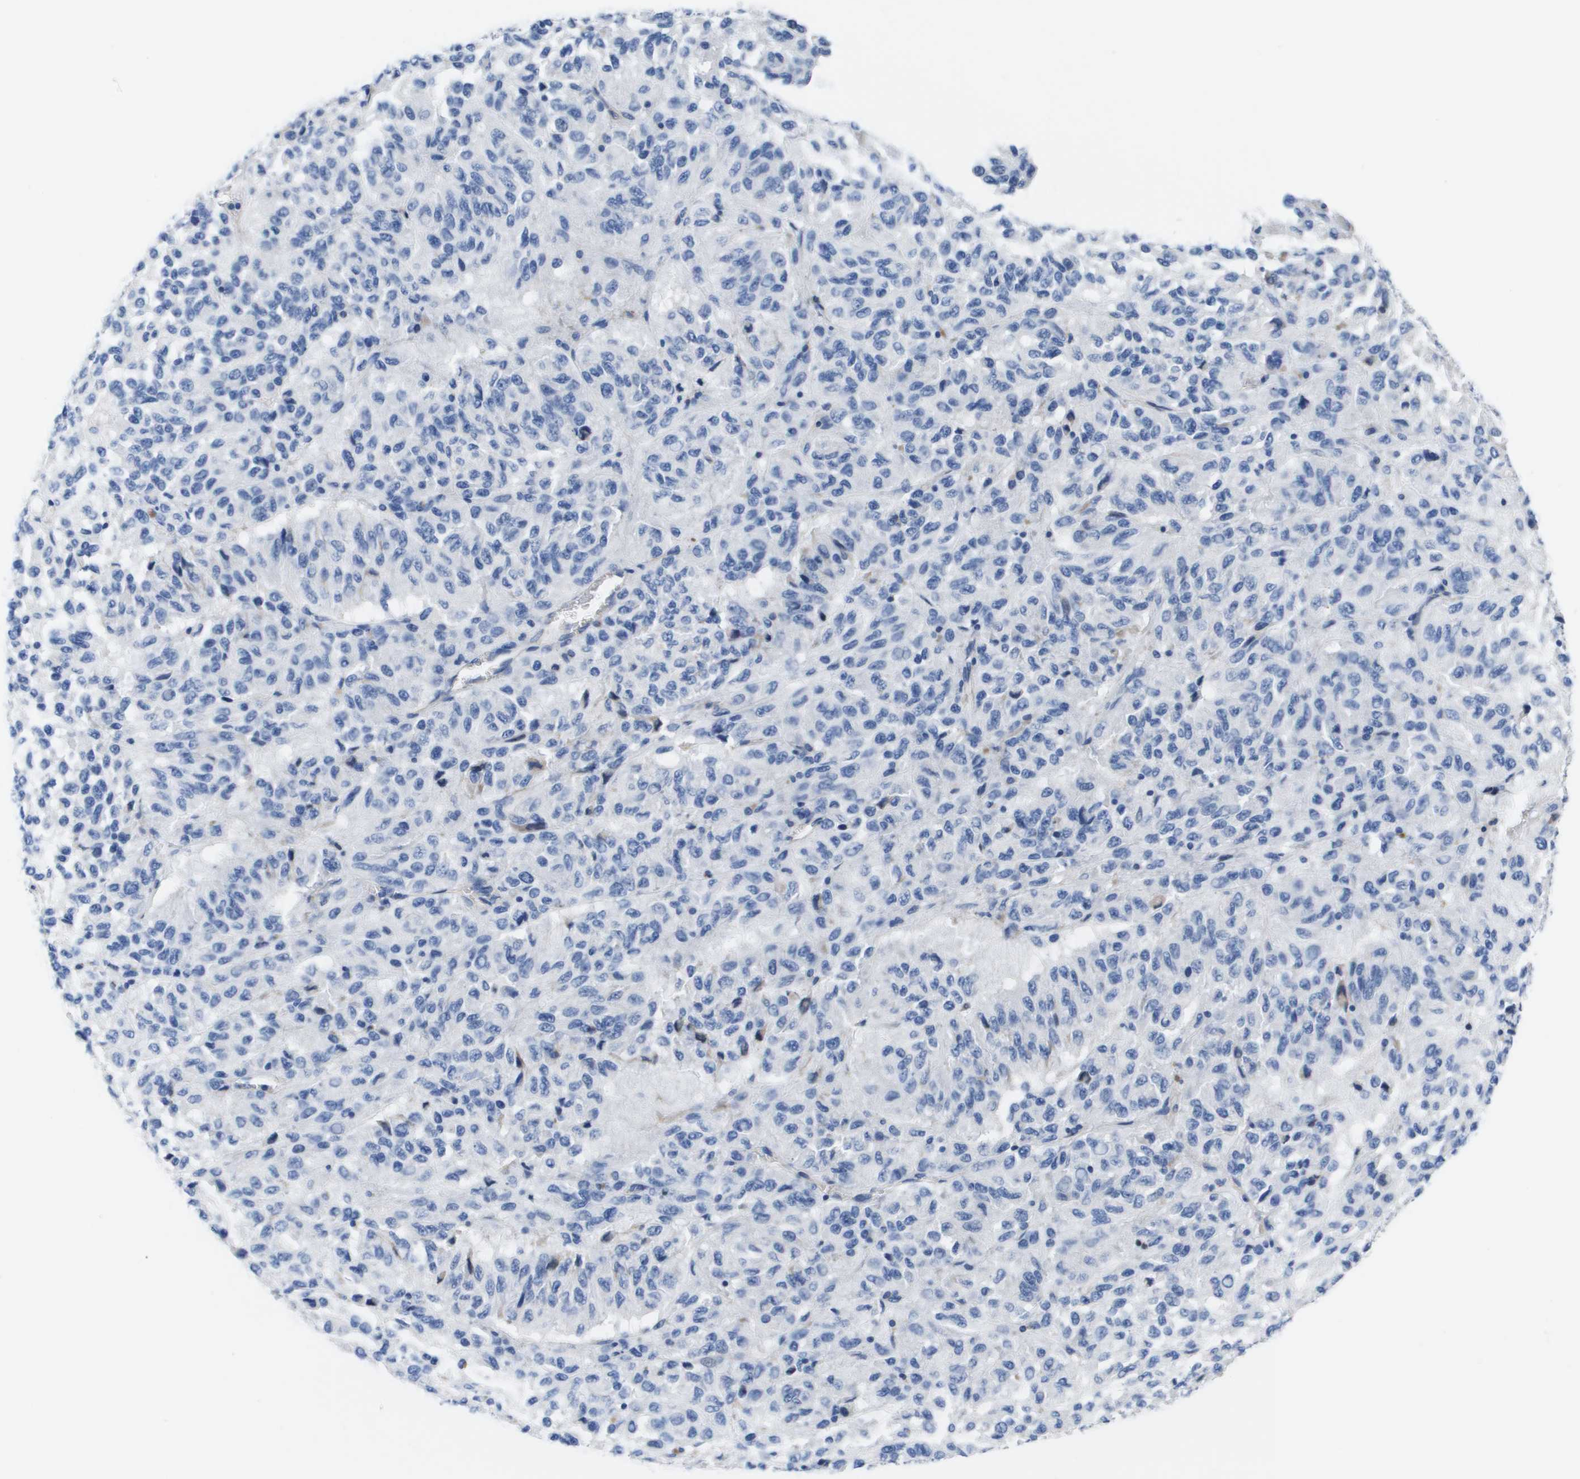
{"staining": {"intensity": "negative", "quantity": "none", "location": "none"}, "tissue": "melanoma", "cell_type": "Tumor cells", "image_type": "cancer", "snomed": [{"axis": "morphology", "description": "Malignant melanoma, NOS"}, {"axis": "topography", "description": "Skin"}], "caption": "Immunohistochemistry (IHC) micrograph of neoplastic tissue: human melanoma stained with DAB reveals no significant protein expression in tumor cells.", "gene": "APOA1", "patient": {"sex": "female", "age": 82}}